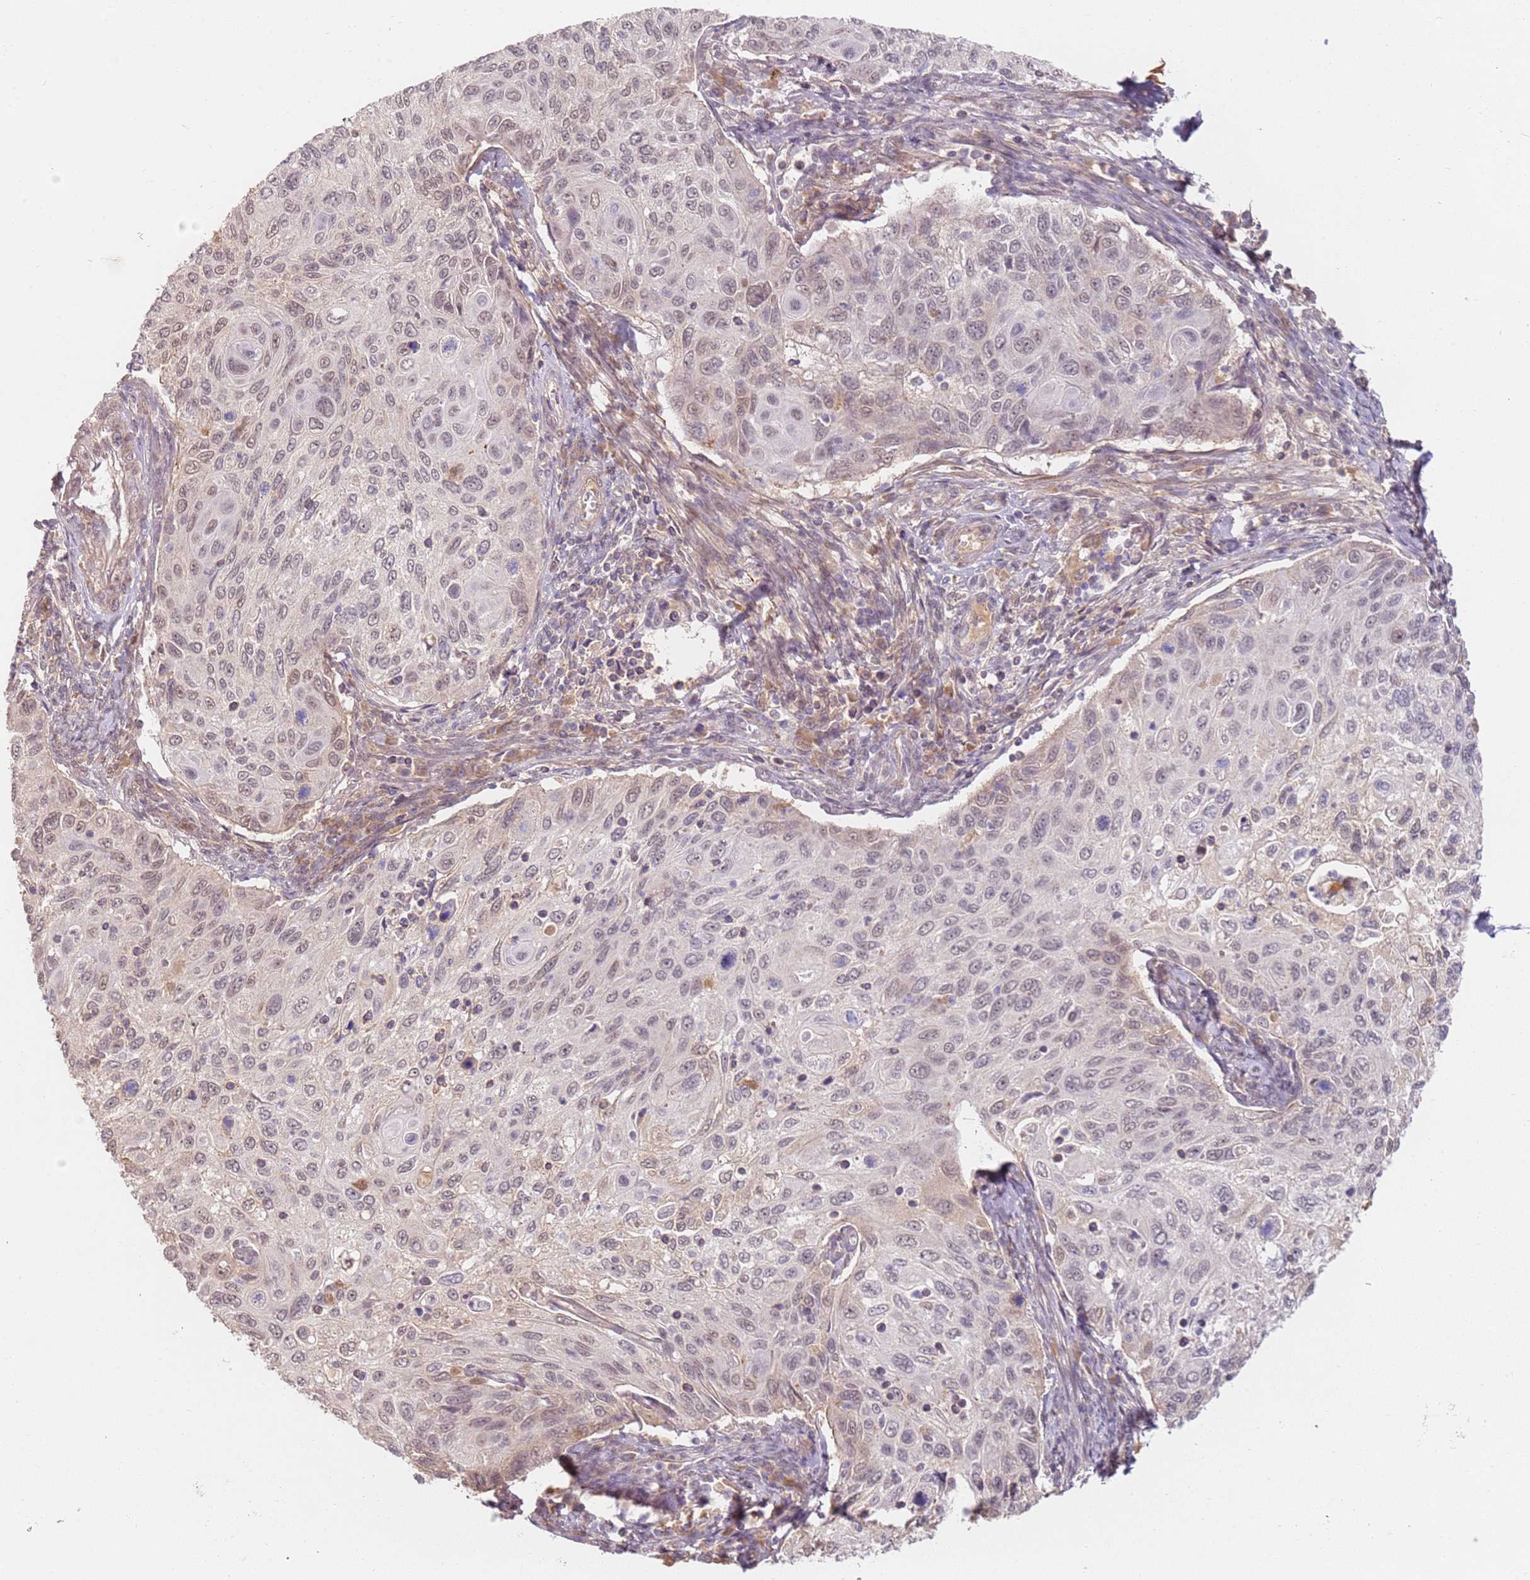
{"staining": {"intensity": "weak", "quantity": "25%-75%", "location": "nuclear"}, "tissue": "cervical cancer", "cell_type": "Tumor cells", "image_type": "cancer", "snomed": [{"axis": "morphology", "description": "Squamous cell carcinoma, NOS"}, {"axis": "topography", "description": "Cervix"}], "caption": "A brown stain labels weak nuclear staining of a protein in human squamous cell carcinoma (cervical) tumor cells.", "gene": "WDR93", "patient": {"sex": "female", "age": 70}}